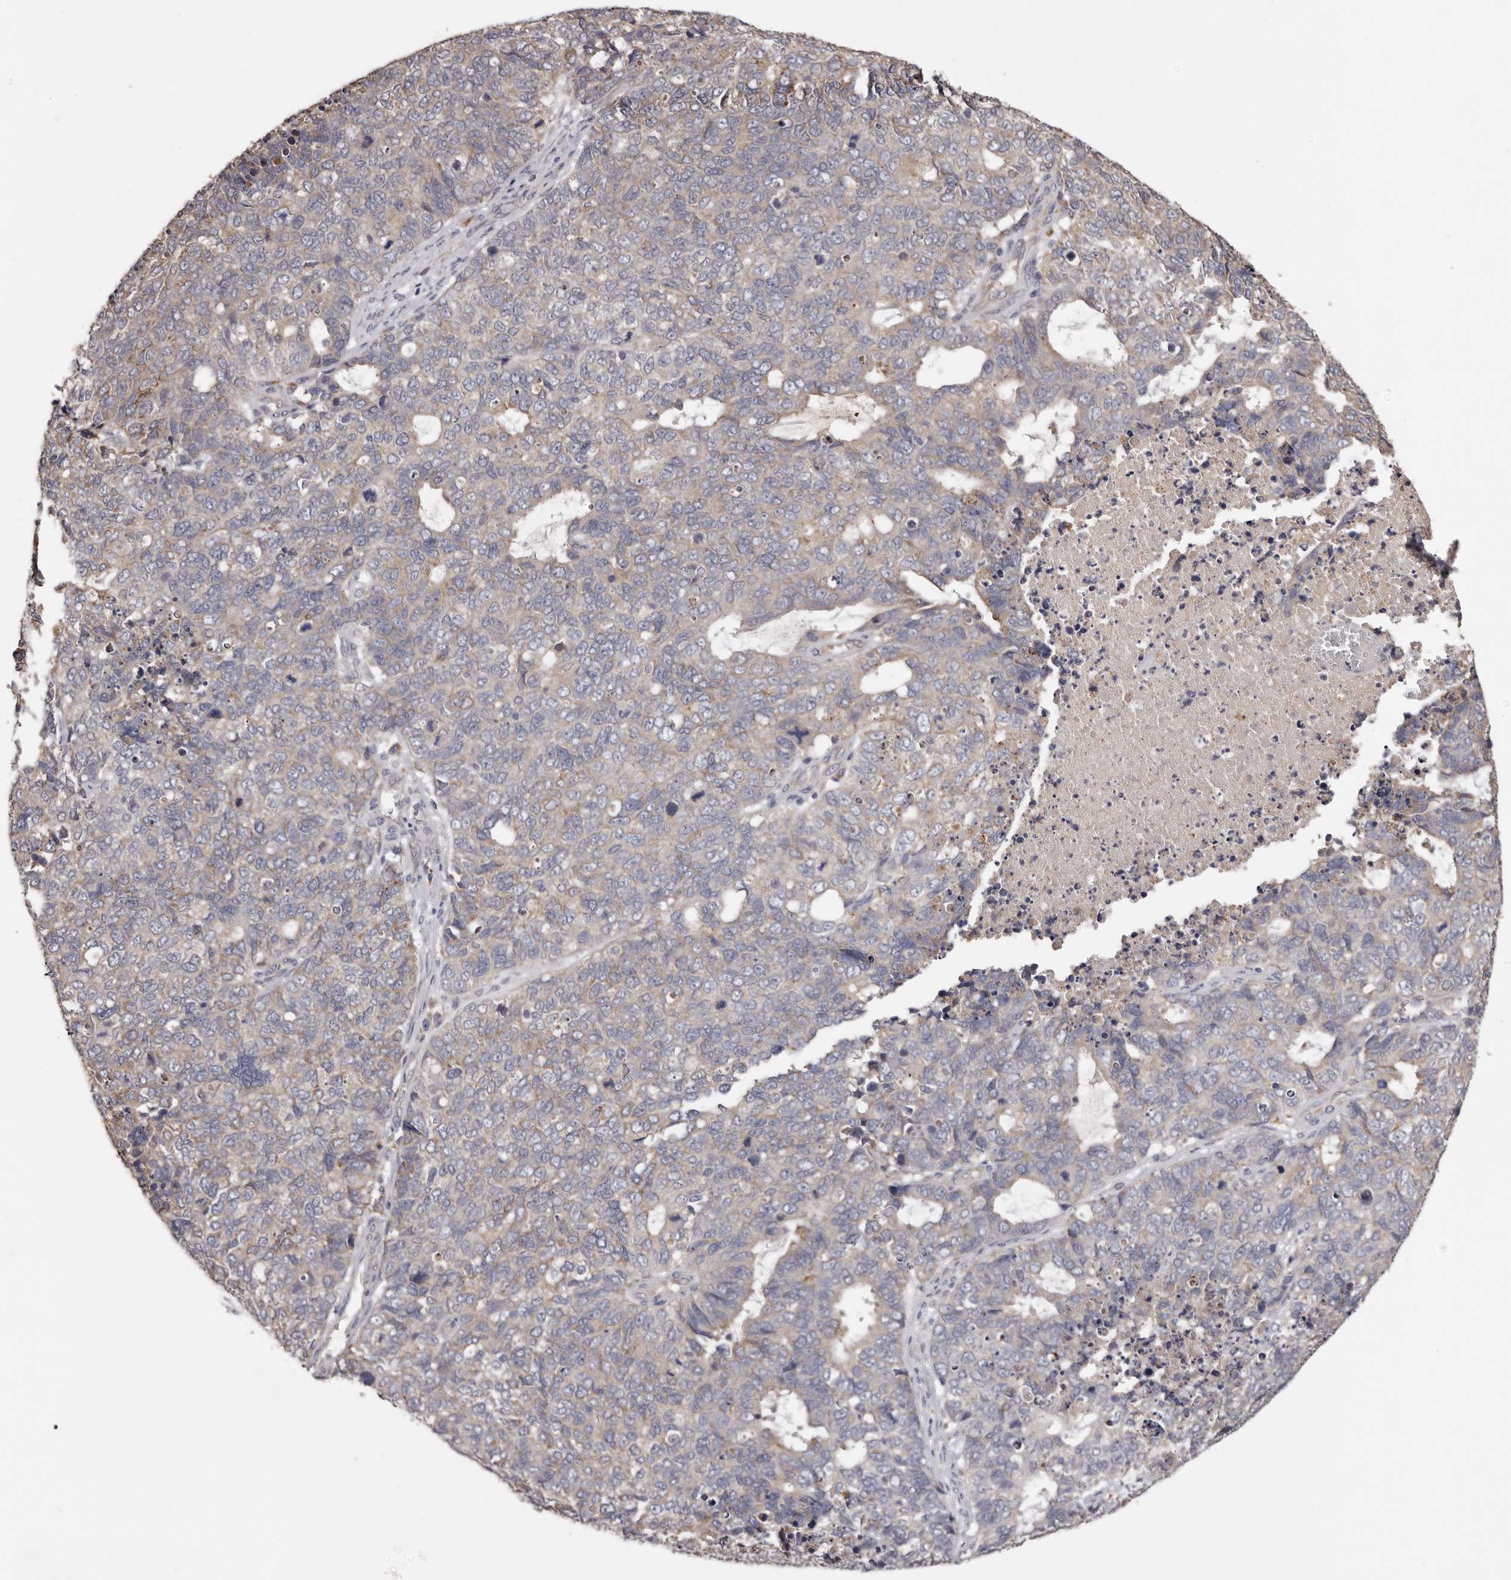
{"staining": {"intensity": "weak", "quantity": "<25%", "location": "cytoplasmic/membranous"}, "tissue": "cervical cancer", "cell_type": "Tumor cells", "image_type": "cancer", "snomed": [{"axis": "morphology", "description": "Squamous cell carcinoma, NOS"}, {"axis": "topography", "description": "Cervix"}], "caption": "A histopathology image of human squamous cell carcinoma (cervical) is negative for staining in tumor cells. The staining is performed using DAB brown chromogen with nuclei counter-stained in using hematoxylin.", "gene": "ETNK1", "patient": {"sex": "female", "age": 63}}